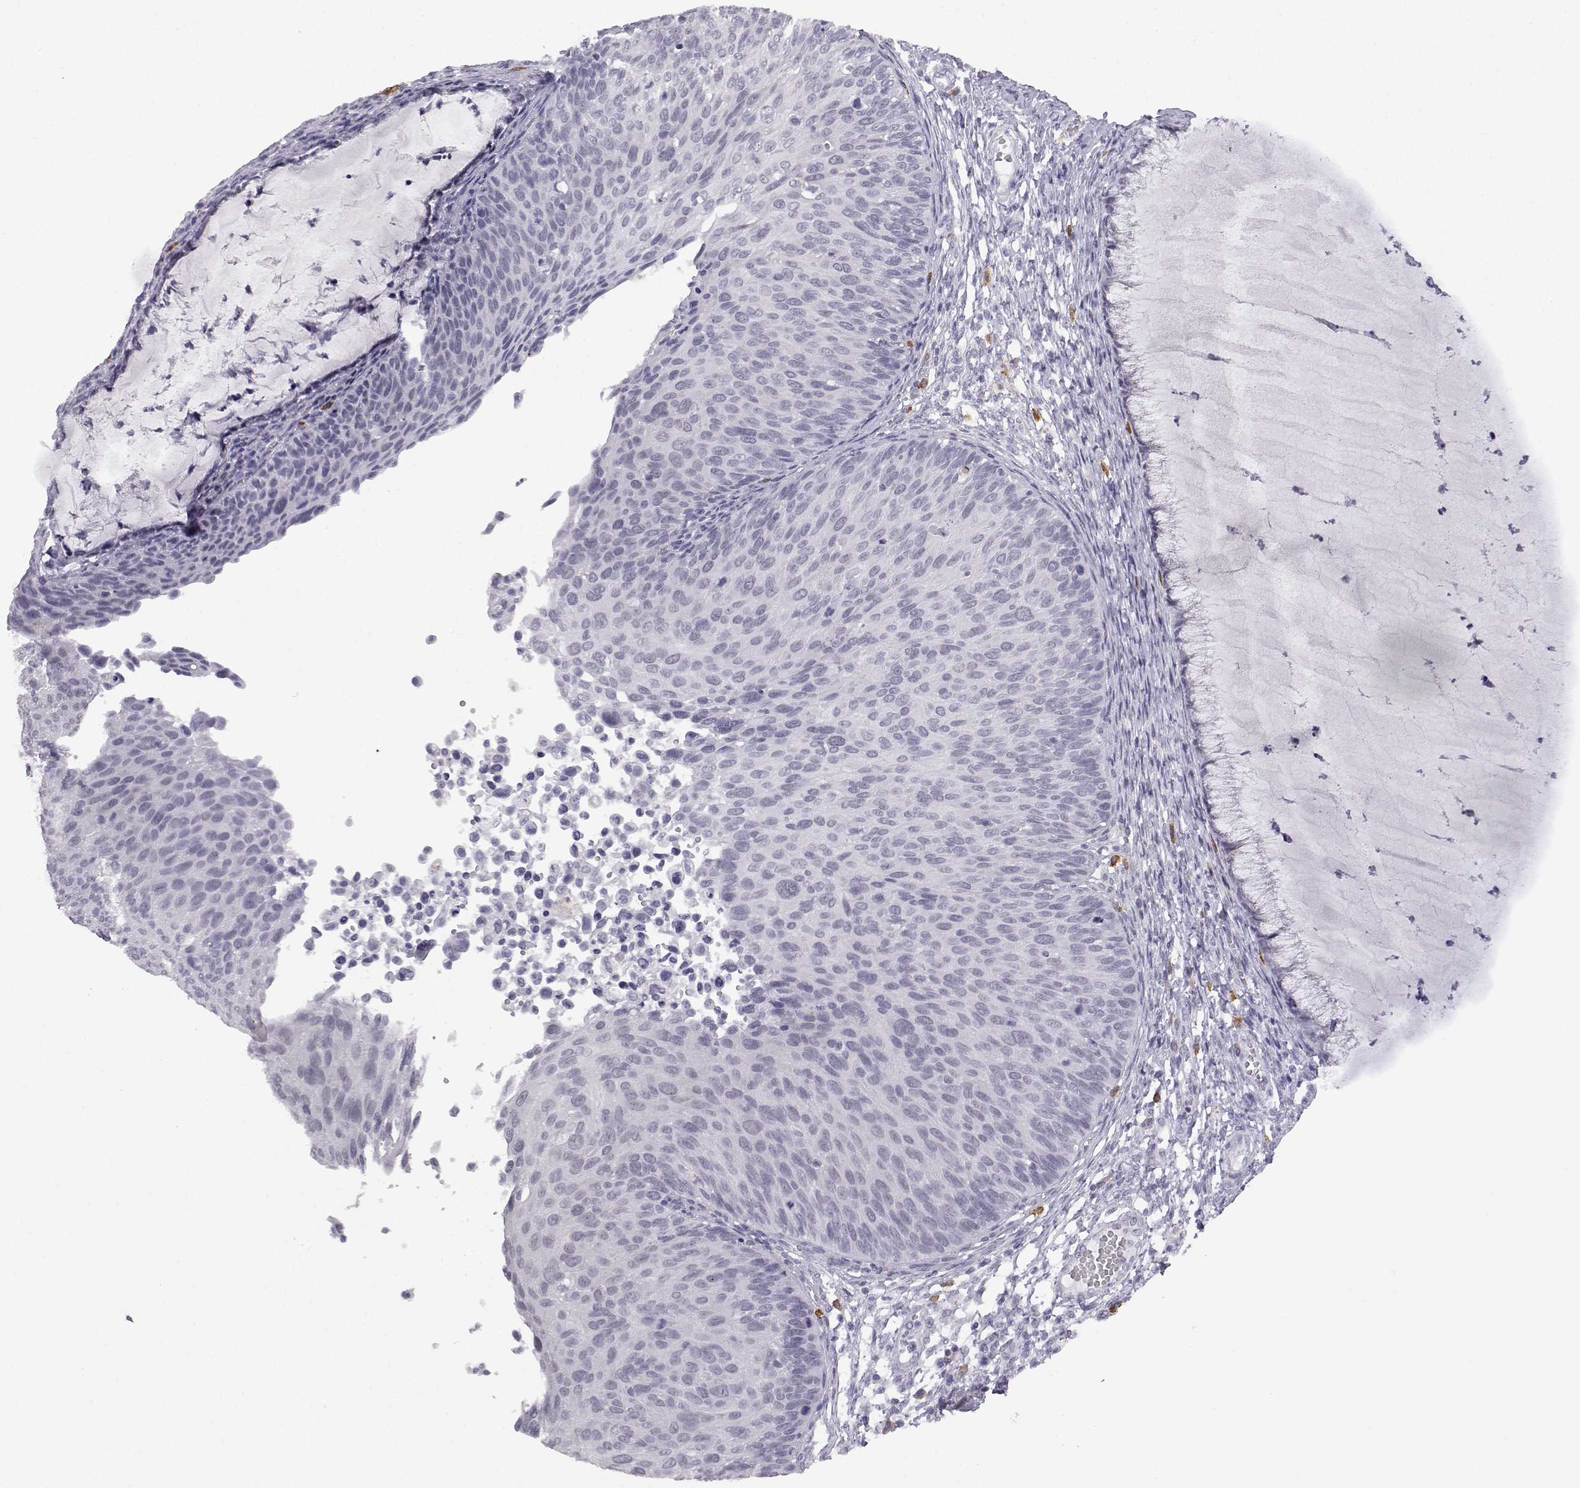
{"staining": {"intensity": "negative", "quantity": "none", "location": "none"}, "tissue": "cervical cancer", "cell_type": "Tumor cells", "image_type": "cancer", "snomed": [{"axis": "morphology", "description": "Squamous cell carcinoma, NOS"}, {"axis": "topography", "description": "Cervix"}], "caption": "Image shows no significant protein positivity in tumor cells of cervical cancer (squamous cell carcinoma).", "gene": "VGF", "patient": {"sex": "female", "age": 36}}